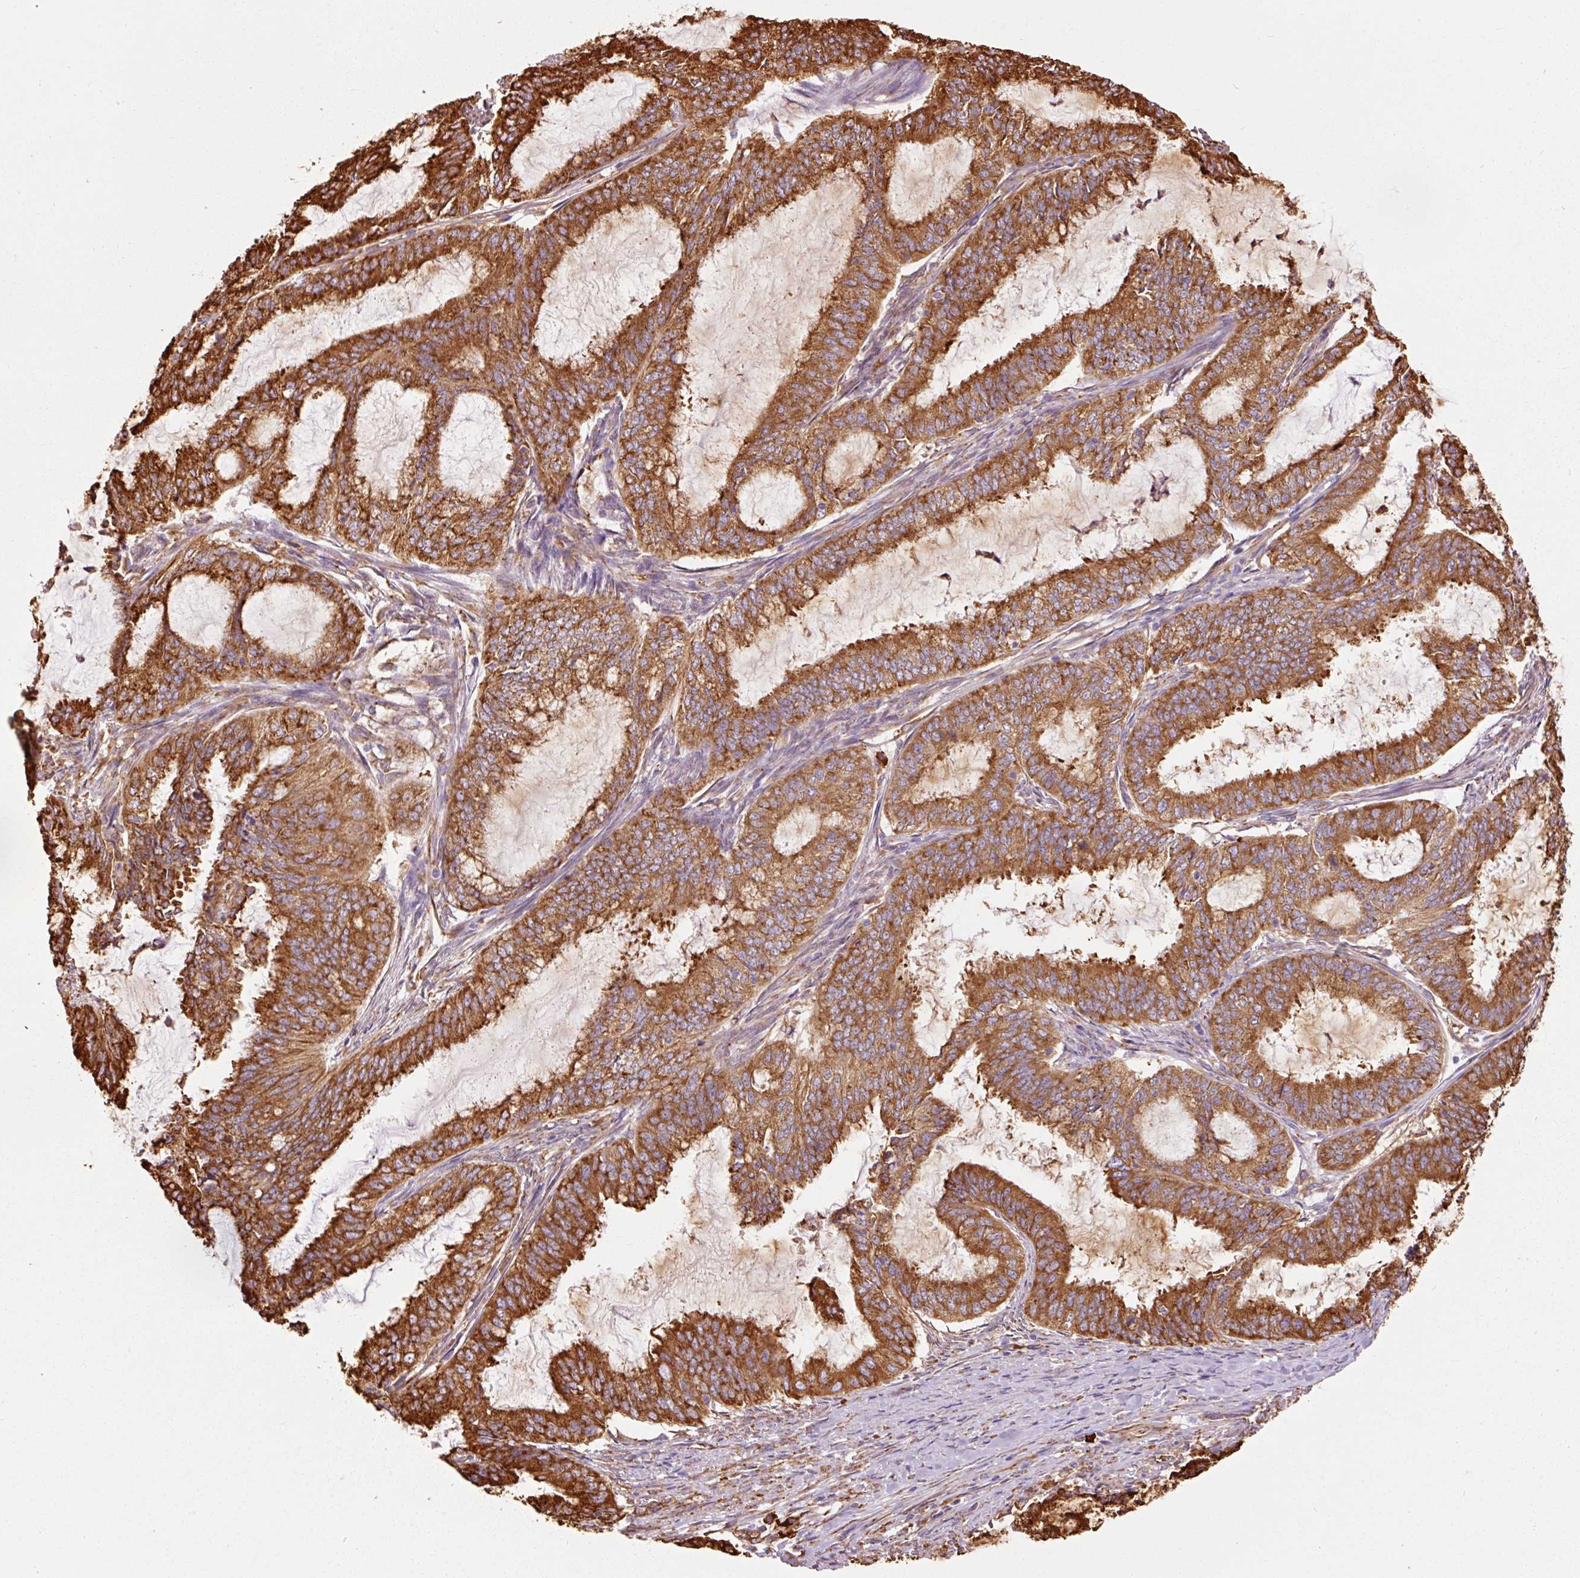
{"staining": {"intensity": "strong", "quantity": ">75%", "location": "cytoplasmic/membranous"}, "tissue": "endometrial cancer", "cell_type": "Tumor cells", "image_type": "cancer", "snomed": [{"axis": "morphology", "description": "Adenocarcinoma, NOS"}, {"axis": "topography", "description": "Endometrium"}], "caption": "The micrograph demonstrates immunohistochemical staining of adenocarcinoma (endometrial). There is strong cytoplasmic/membranous positivity is present in about >75% of tumor cells.", "gene": "KLC1", "patient": {"sex": "female", "age": 51}}